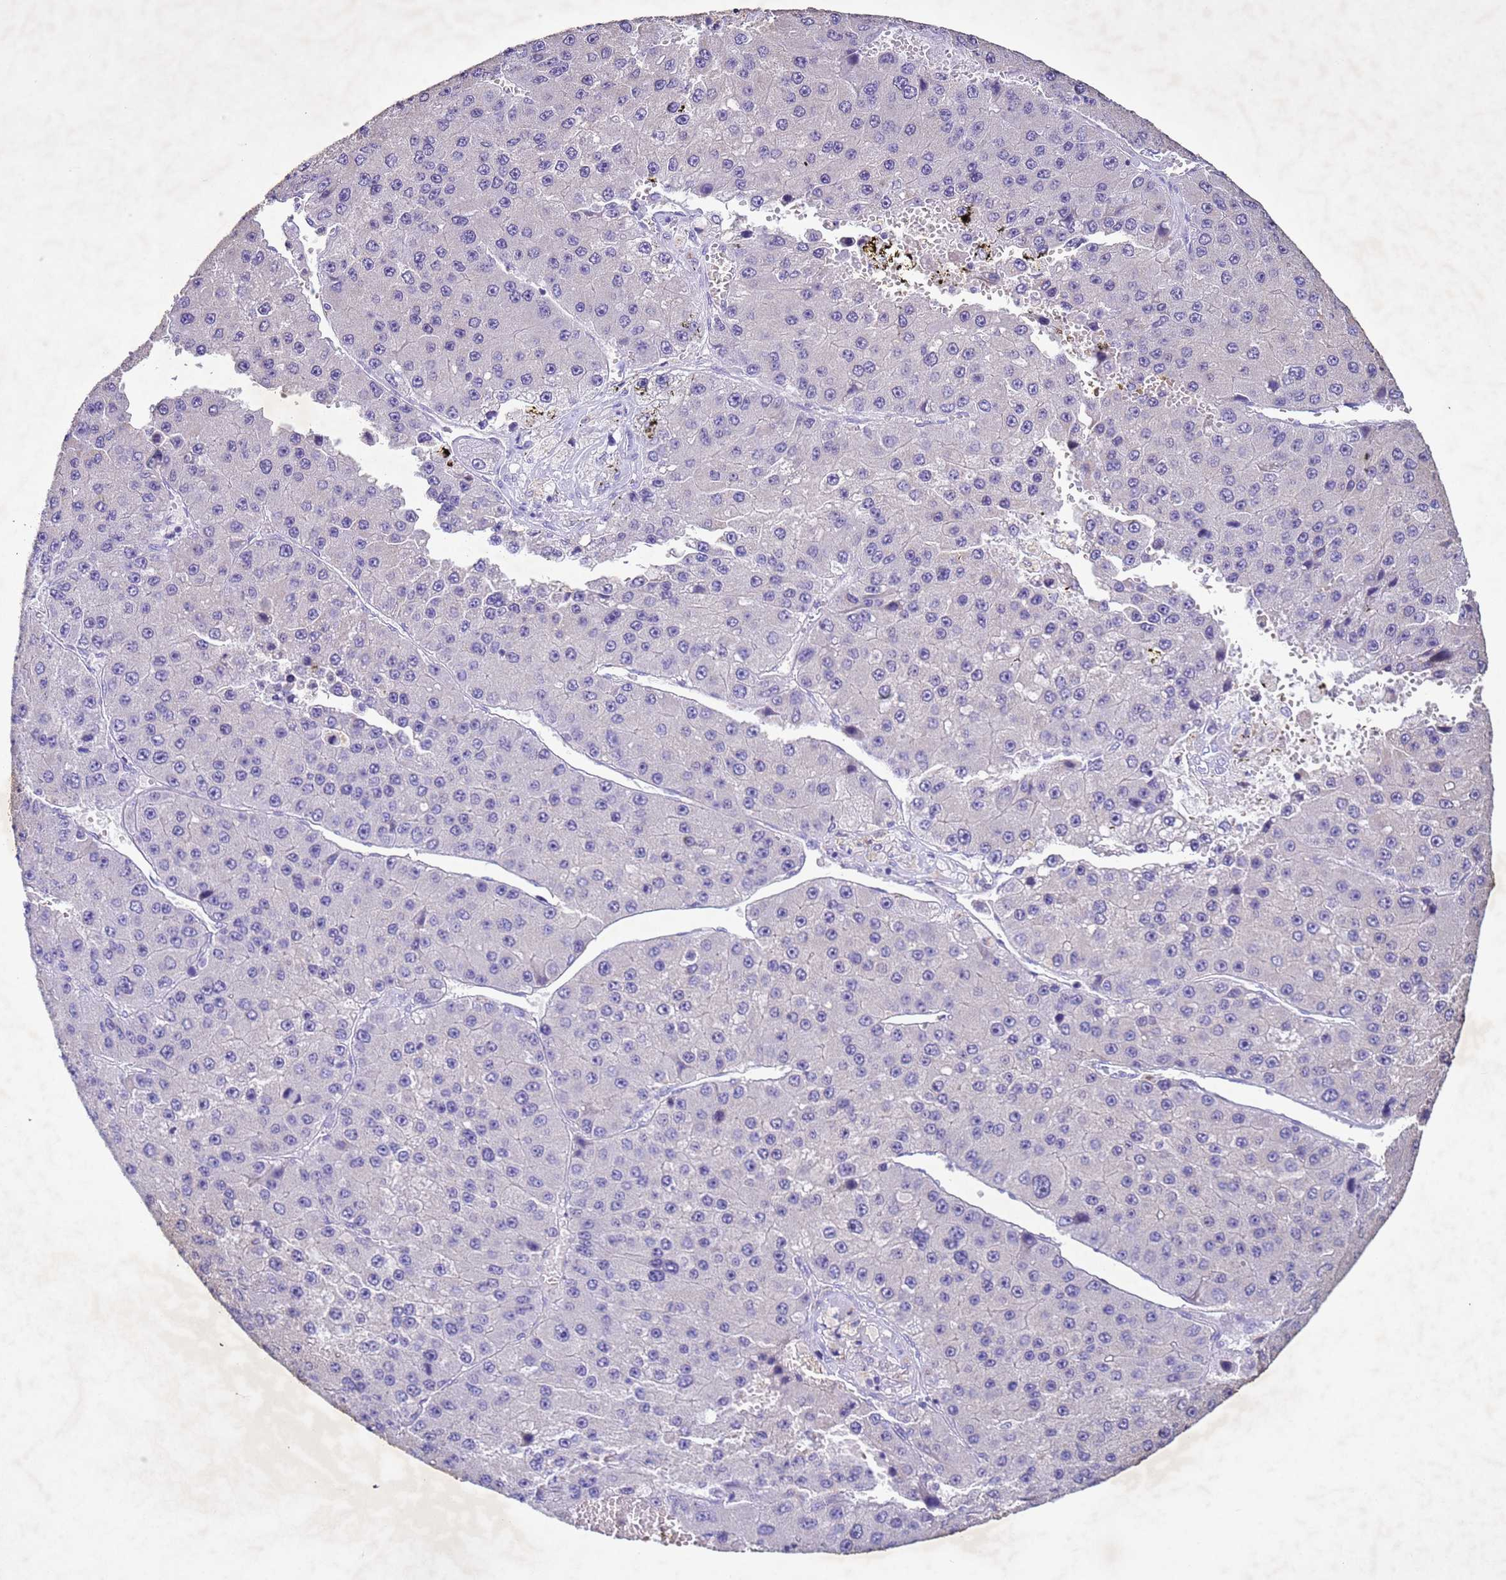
{"staining": {"intensity": "negative", "quantity": "none", "location": "none"}, "tissue": "liver cancer", "cell_type": "Tumor cells", "image_type": "cancer", "snomed": [{"axis": "morphology", "description": "Carcinoma, Hepatocellular, NOS"}, {"axis": "topography", "description": "Liver"}], "caption": "DAB (3,3'-diaminobenzidine) immunohistochemical staining of liver hepatocellular carcinoma reveals no significant staining in tumor cells.", "gene": "NLRP11", "patient": {"sex": "female", "age": 73}}